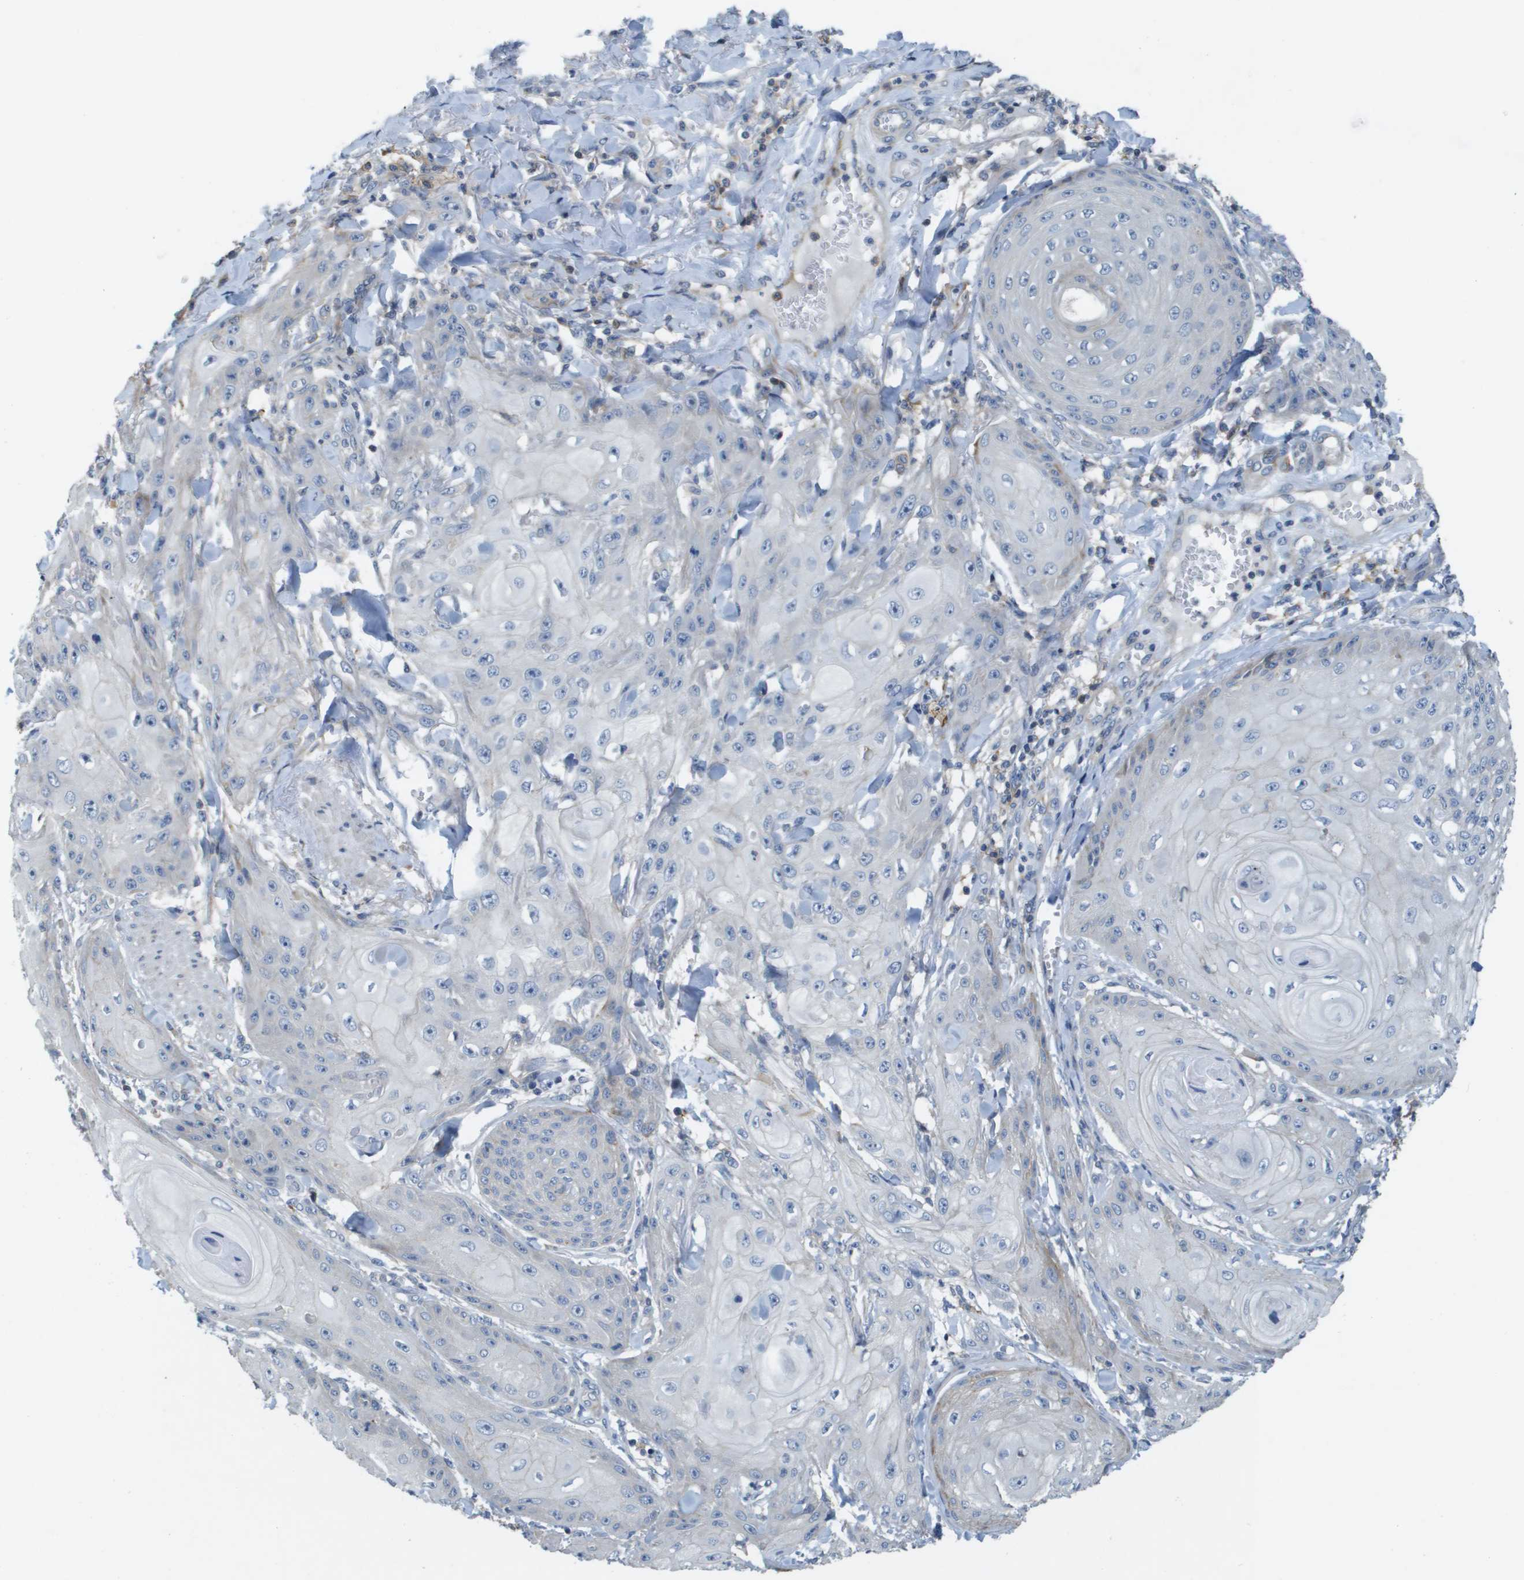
{"staining": {"intensity": "weak", "quantity": "<25%", "location": "cytoplasmic/membranous"}, "tissue": "skin cancer", "cell_type": "Tumor cells", "image_type": "cancer", "snomed": [{"axis": "morphology", "description": "Squamous cell carcinoma, NOS"}, {"axis": "topography", "description": "Skin"}], "caption": "This is an immunohistochemistry (IHC) micrograph of skin cancer (squamous cell carcinoma). There is no staining in tumor cells.", "gene": "SCN4B", "patient": {"sex": "male", "age": 74}}